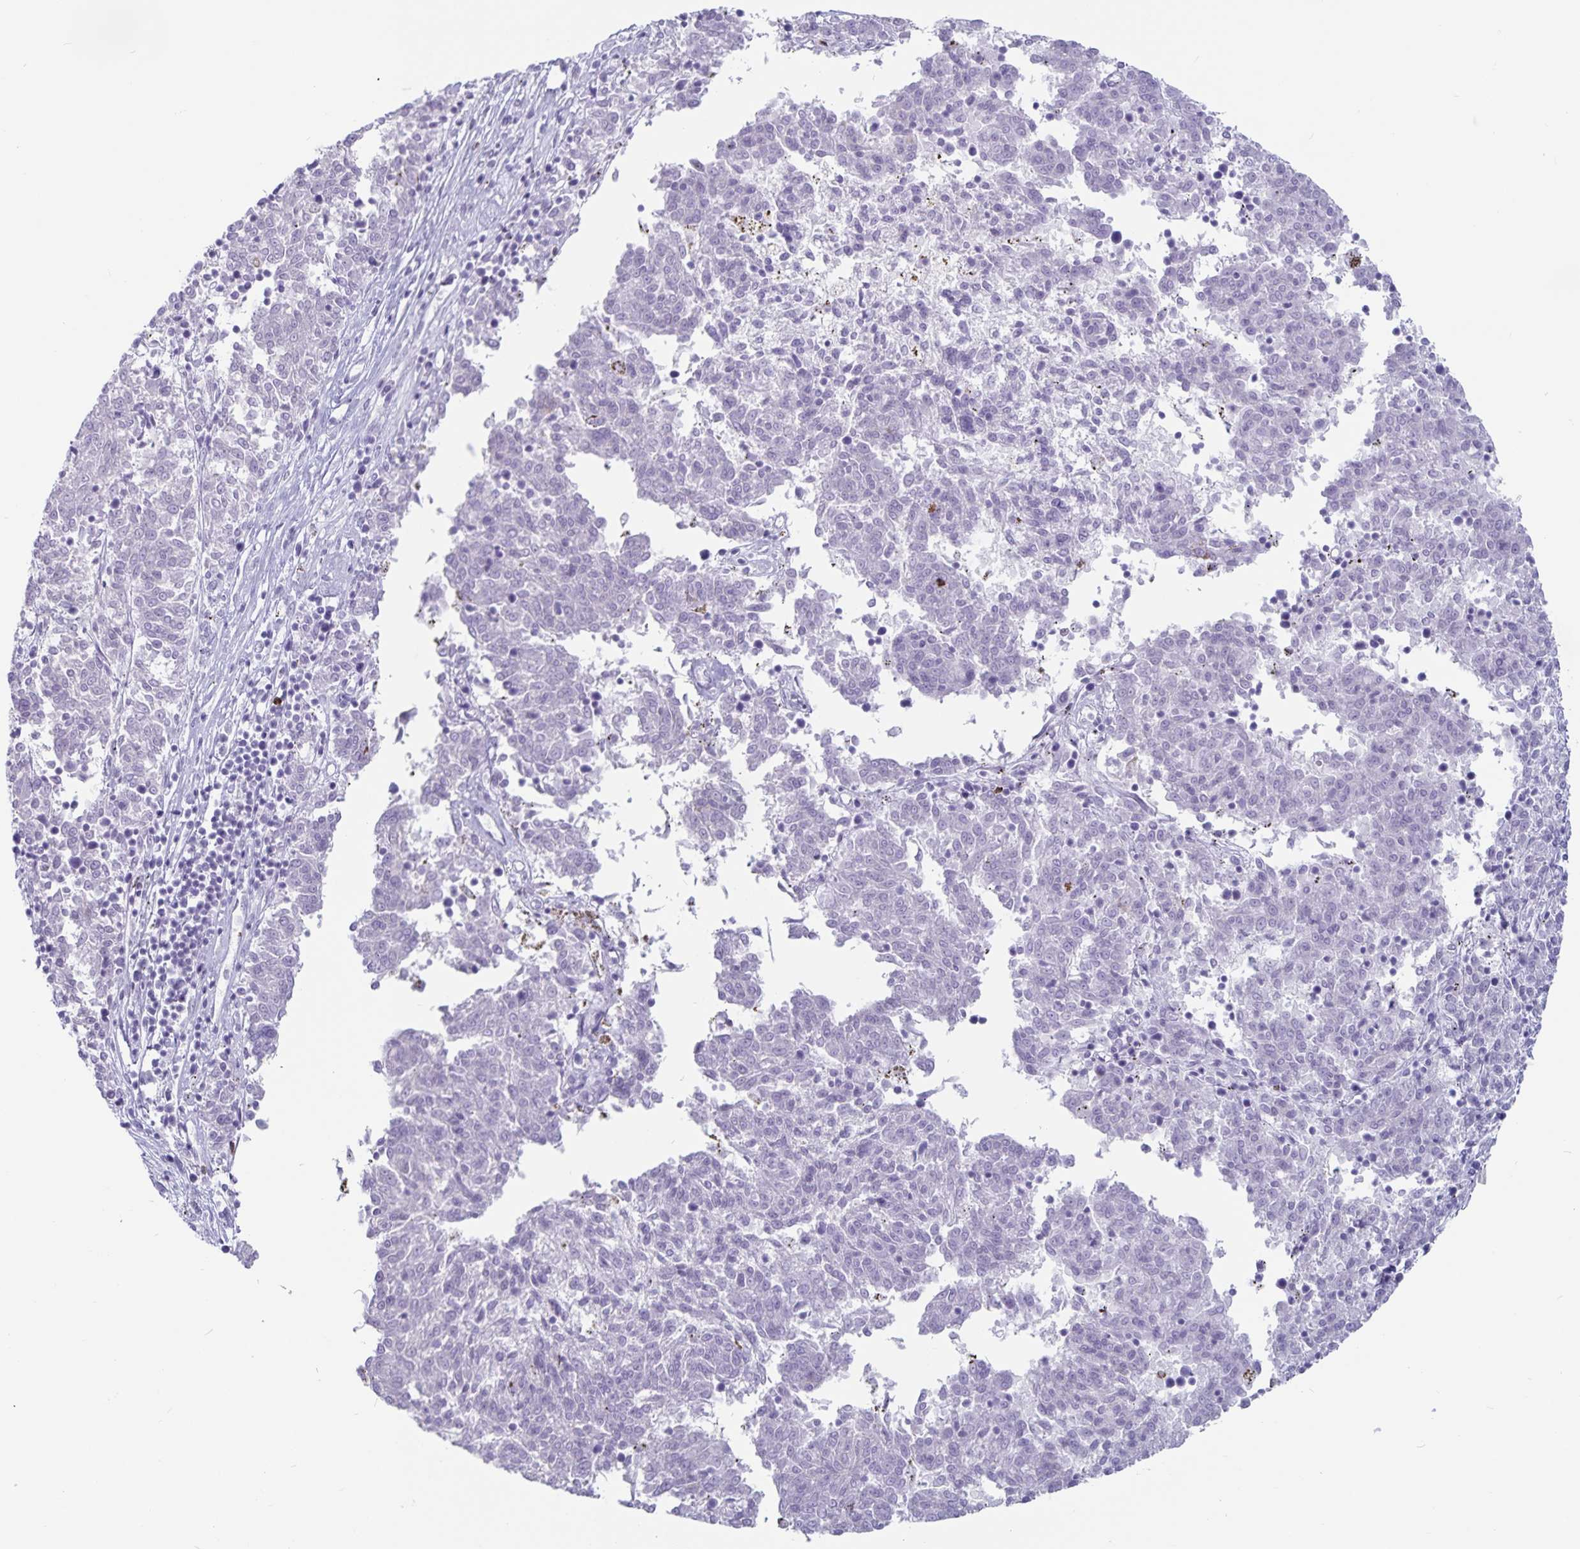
{"staining": {"intensity": "negative", "quantity": "none", "location": "none"}, "tissue": "melanoma", "cell_type": "Tumor cells", "image_type": "cancer", "snomed": [{"axis": "morphology", "description": "Malignant melanoma, NOS"}, {"axis": "topography", "description": "Skin"}], "caption": "Melanoma stained for a protein using IHC displays no staining tumor cells.", "gene": "GNLY", "patient": {"sex": "female", "age": 72}}